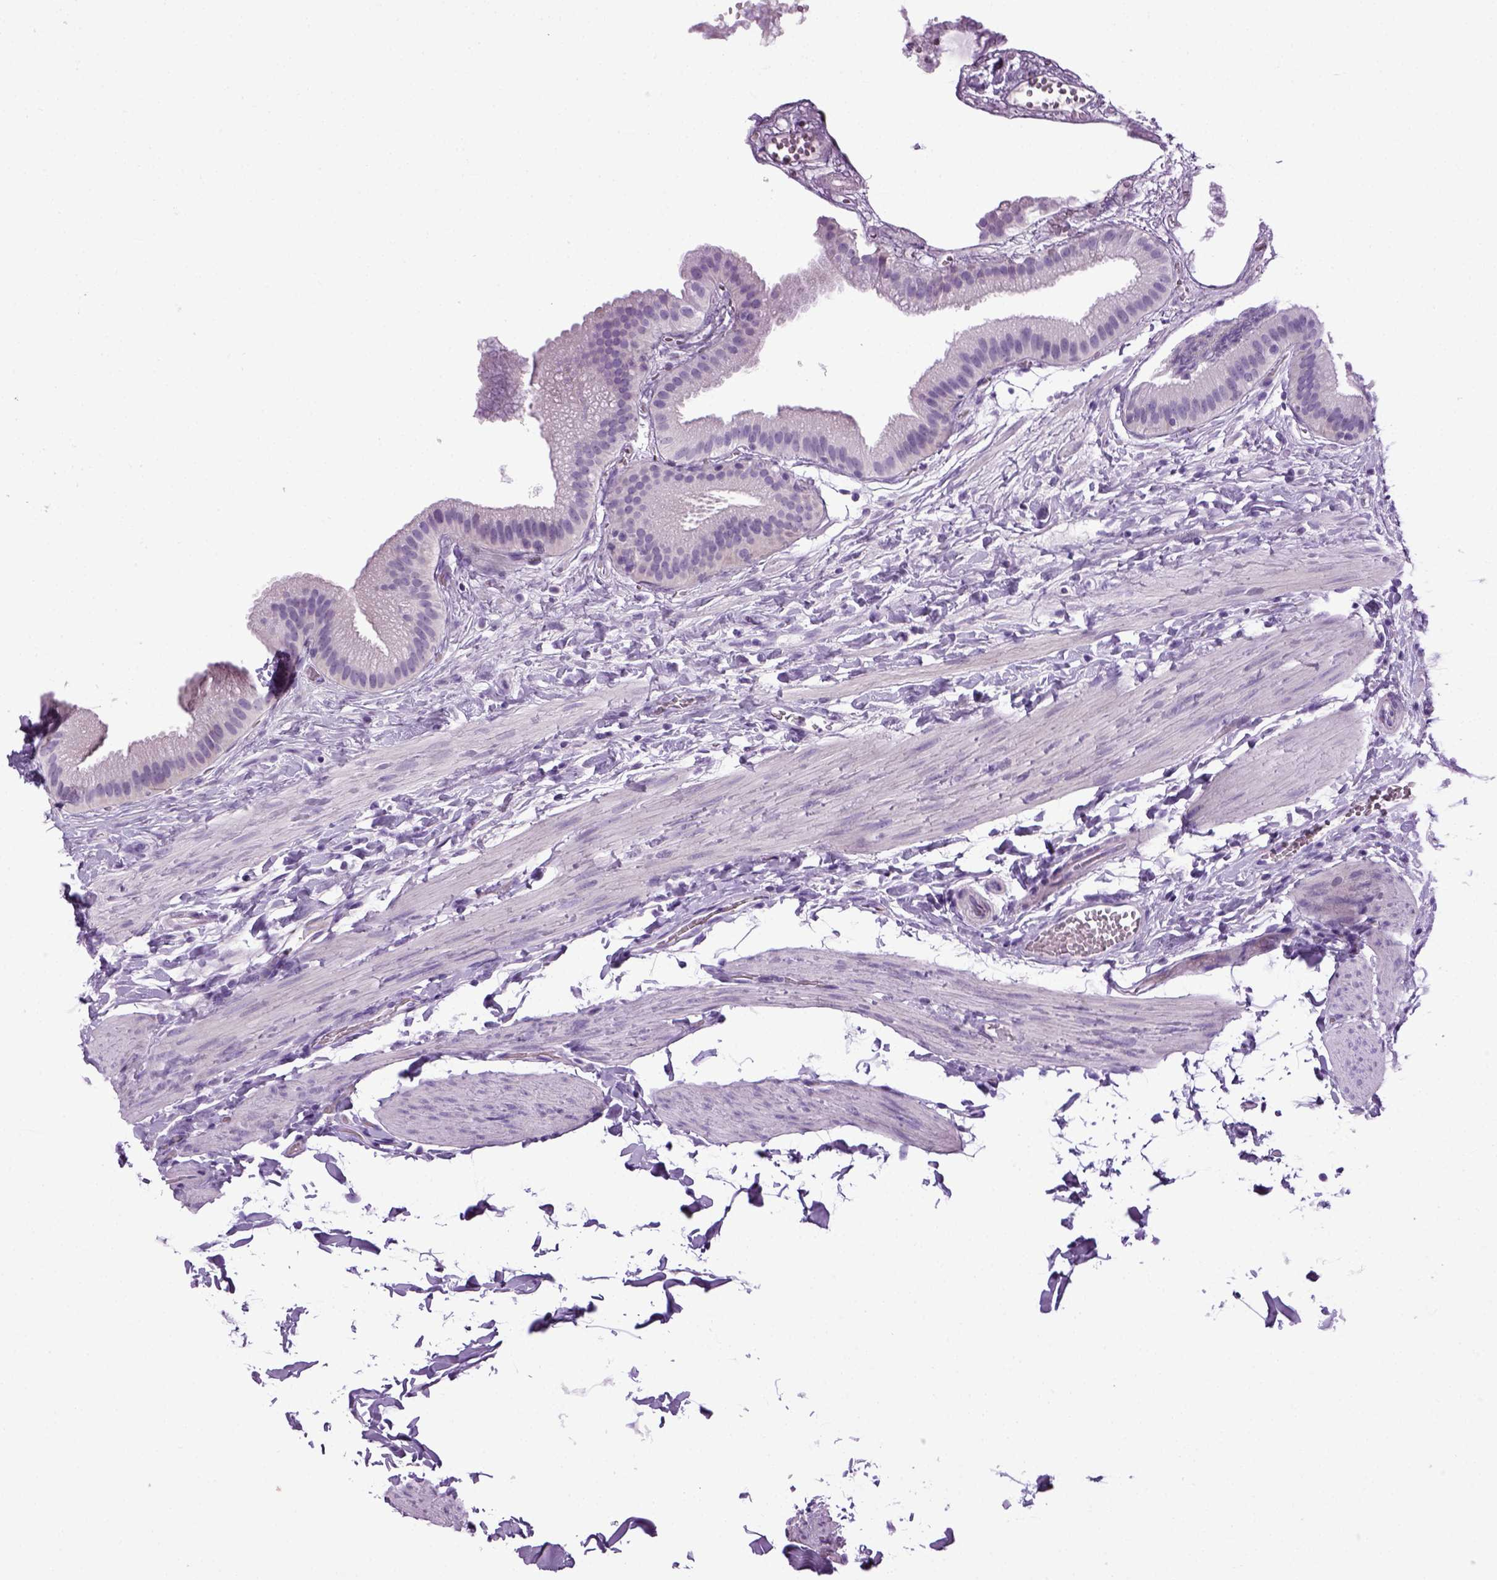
{"staining": {"intensity": "negative", "quantity": "none", "location": "none"}, "tissue": "gallbladder", "cell_type": "Glandular cells", "image_type": "normal", "snomed": [{"axis": "morphology", "description": "Normal tissue, NOS"}, {"axis": "topography", "description": "Gallbladder"}], "caption": "The micrograph displays no staining of glandular cells in unremarkable gallbladder.", "gene": "HMCN2", "patient": {"sex": "female", "age": 63}}